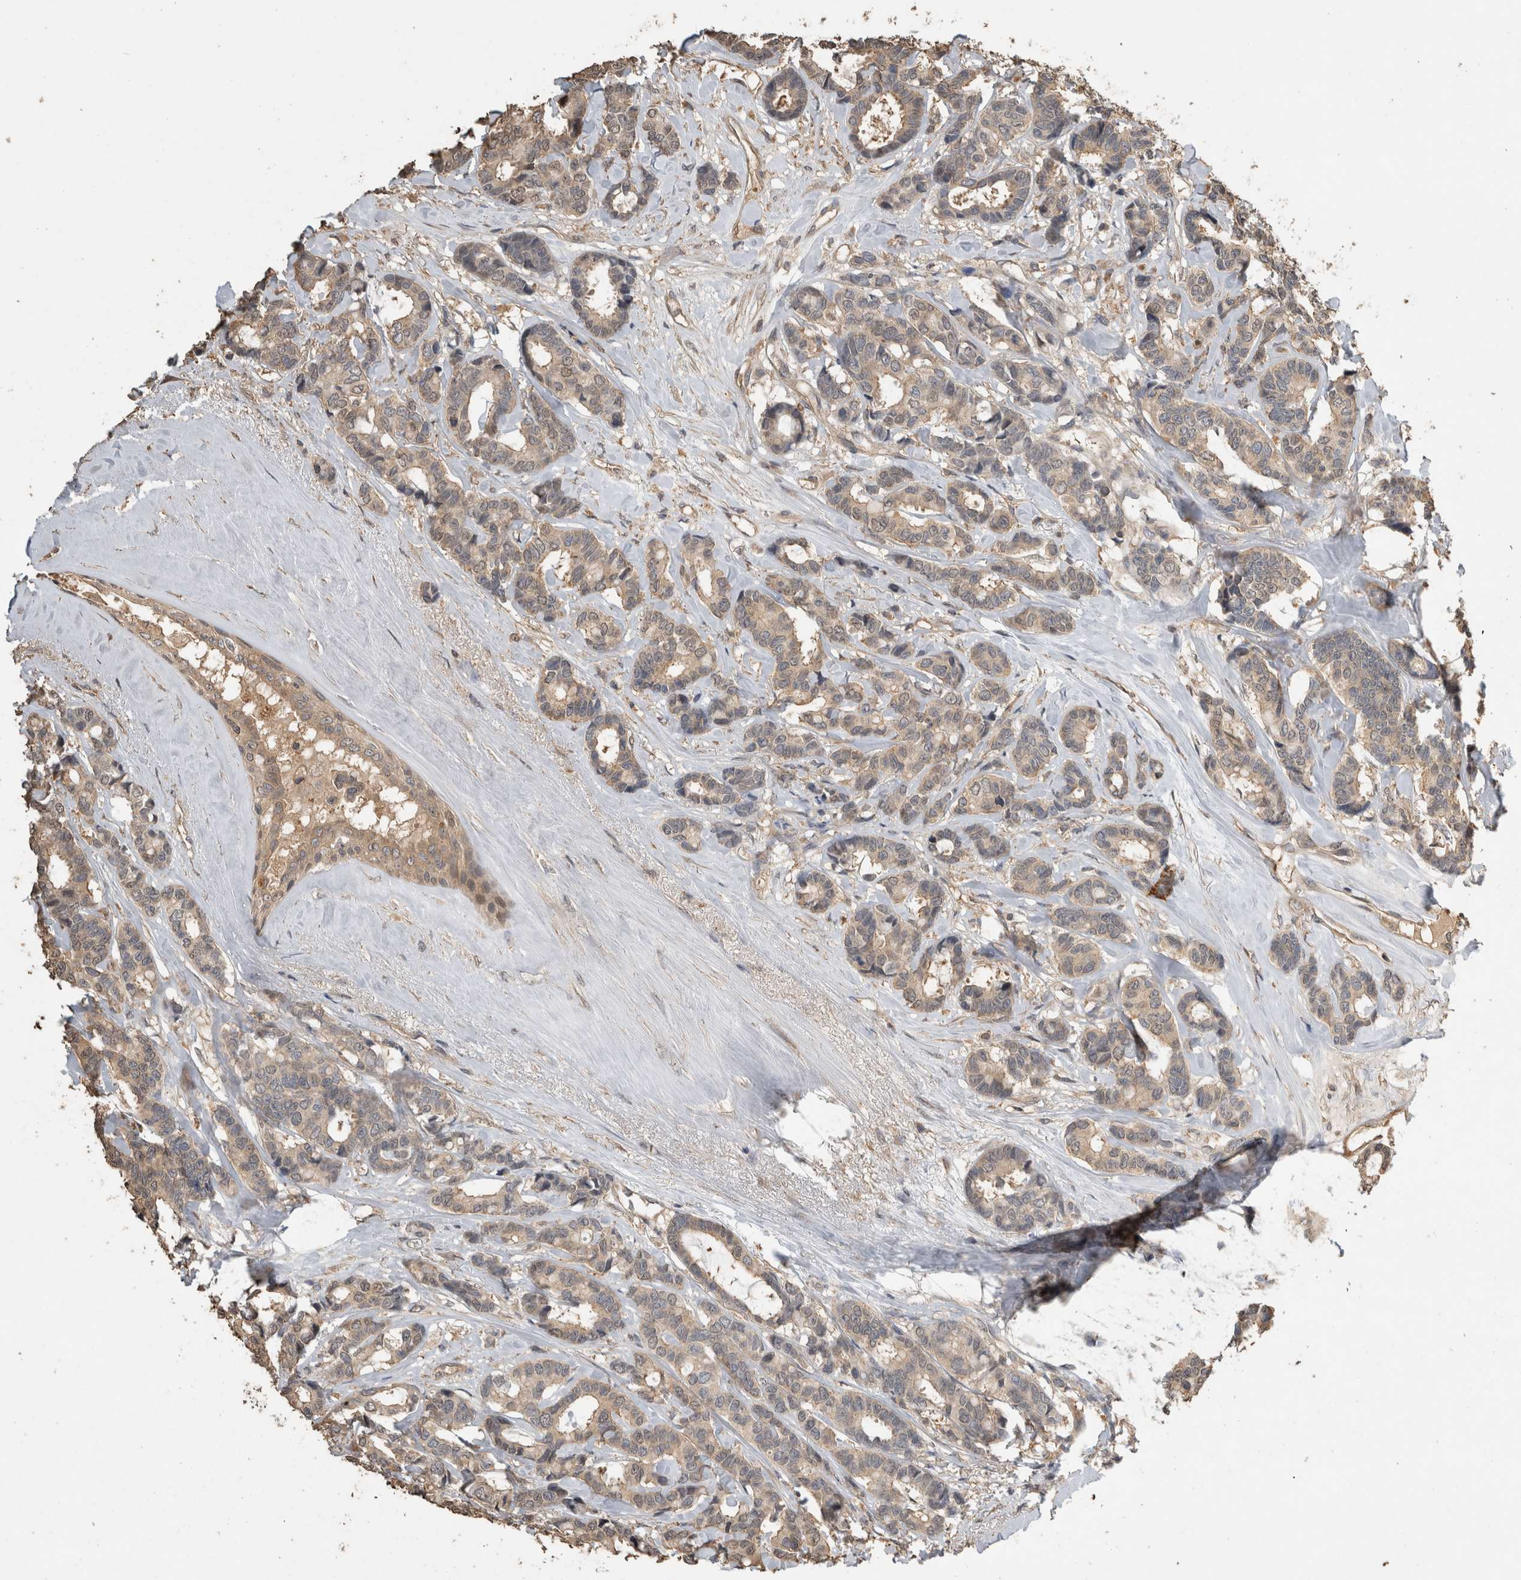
{"staining": {"intensity": "weak", "quantity": ">75%", "location": "cytoplasmic/membranous"}, "tissue": "breast cancer", "cell_type": "Tumor cells", "image_type": "cancer", "snomed": [{"axis": "morphology", "description": "Duct carcinoma"}, {"axis": "topography", "description": "Breast"}], "caption": "An immunohistochemistry (IHC) image of tumor tissue is shown. Protein staining in brown labels weak cytoplasmic/membranous positivity in breast cancer (invasive ductal carcinoma) within tumor cells. Nuclei are stained in blue.", "gene": "RHPN1", "patient": {"sex": "female", "age": 87}}